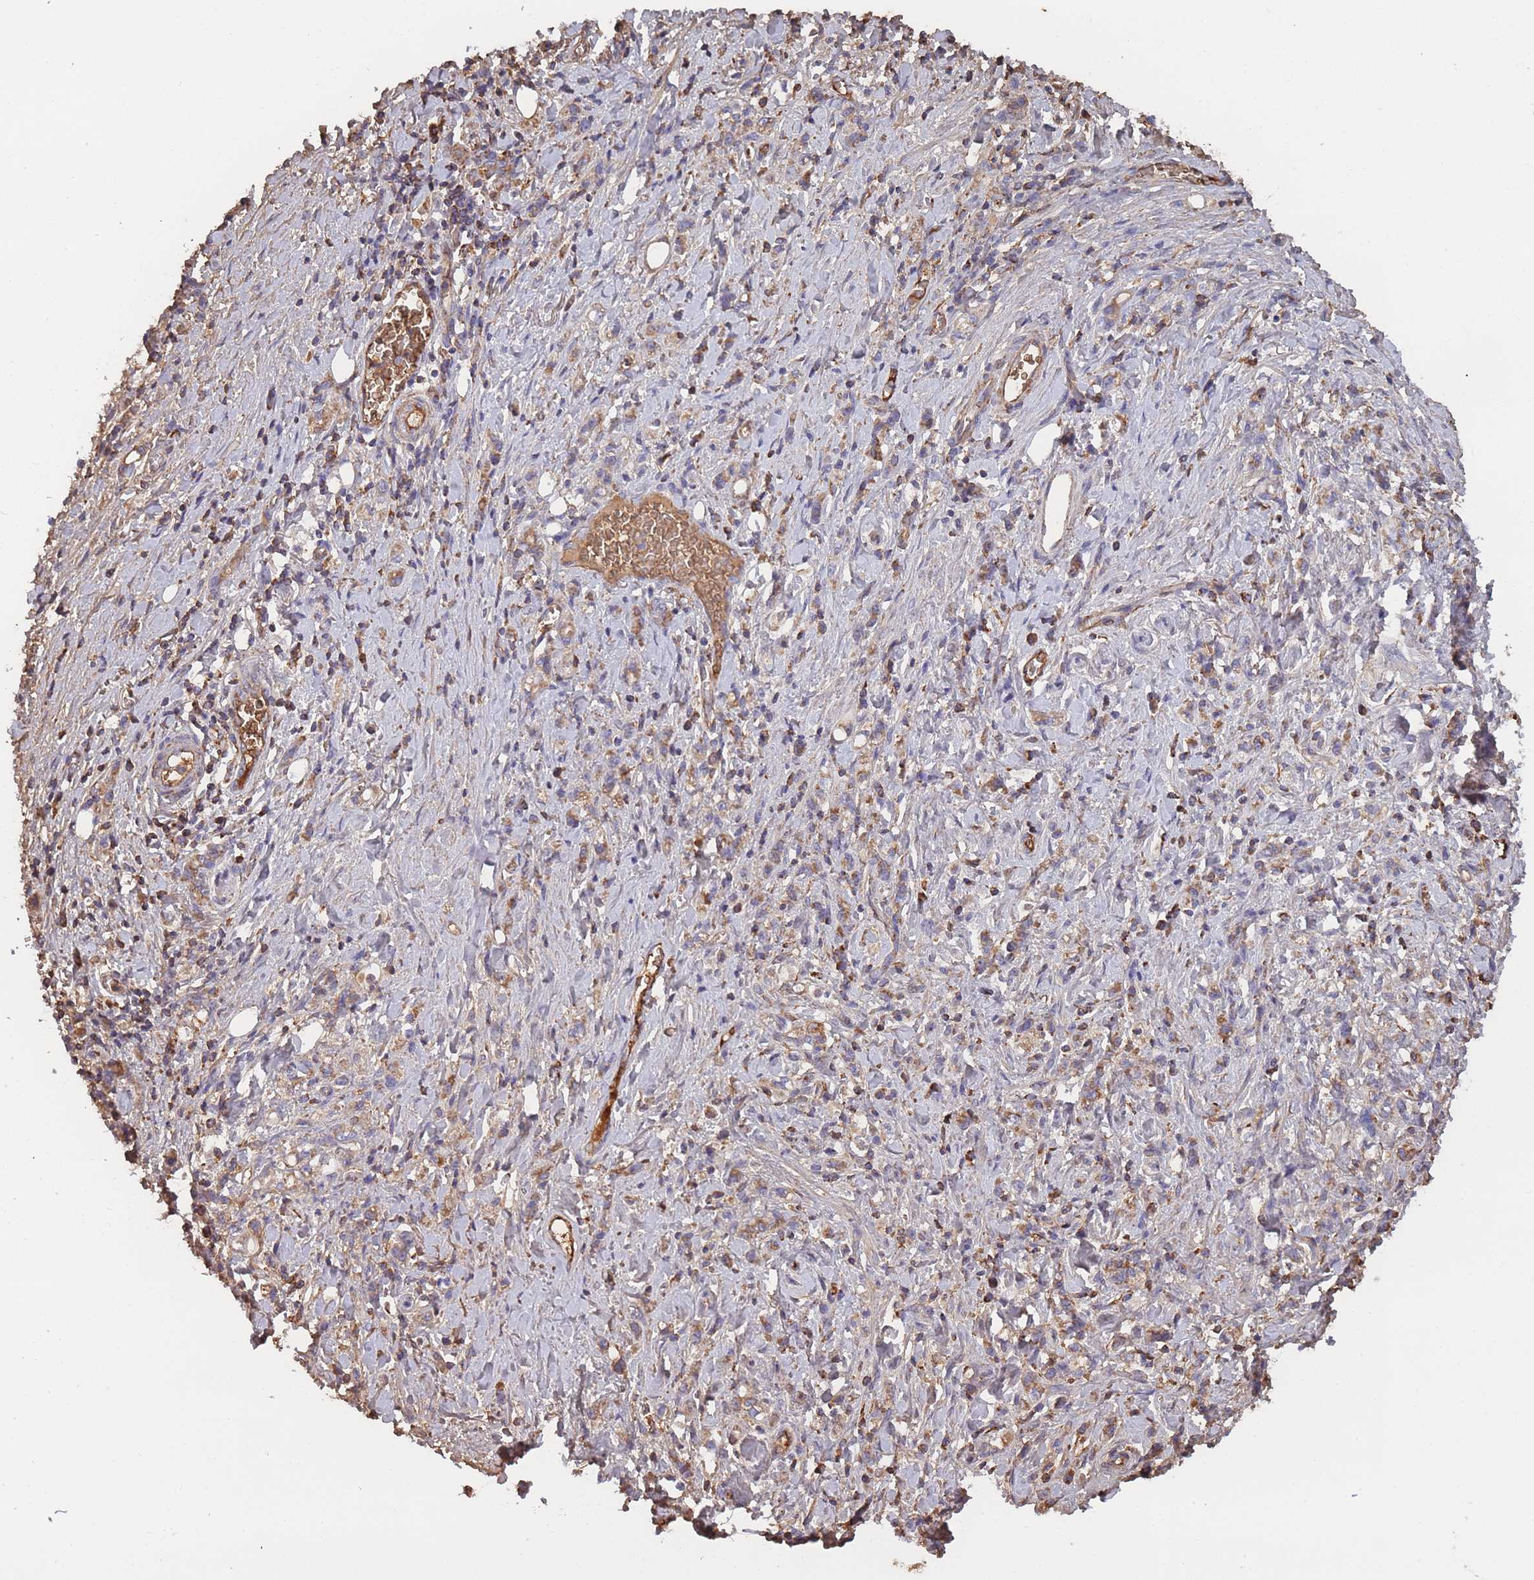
{"staining": {"intensity": "weak", "quantity": "25%-75%", "location": "cytoplasmic/membranous"}, "tissue": "stomach cancer", "cell_type": "Tumor cells", "image_type": "cancer", "snomed": [{"axis": "morphology", "description": "Adenocarcinoma, NOS"}, {"axis": "topography", "description": "Stomach"}], "caption": "A histopathology image of stomach adenocarcinoma stained for a protein demonstrates weak cytoplasmic/membranous brown staining in tumor cells.", "gene": "KAT2A", "patient": {"sex": "male", "age": 77}}